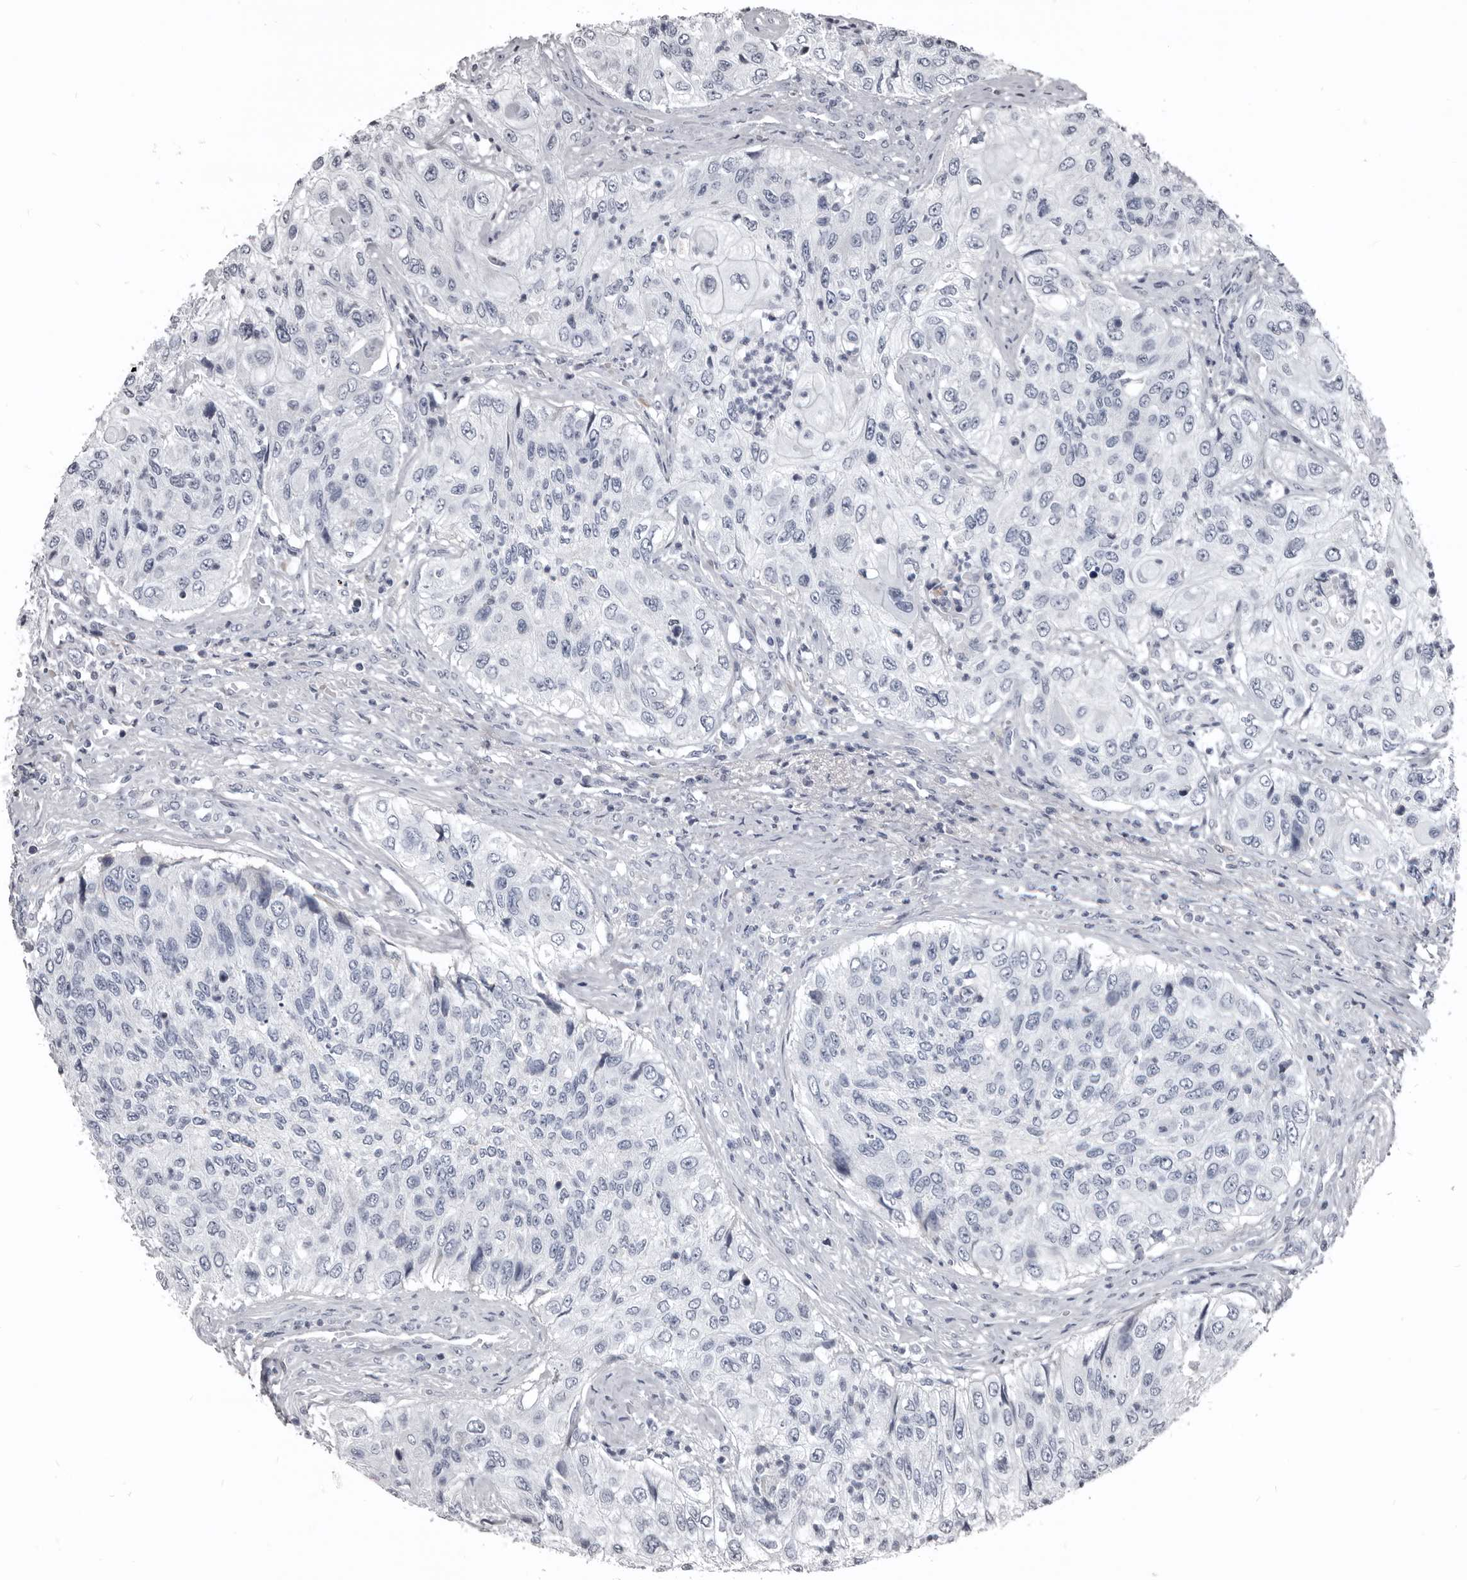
{"staining": {"intensity": "negative", "quantity": "none", "location": "none"}, "tissue": "urothelial cancer", "cell_type": "Tumor cells", "image_type": "cancer", "snomed": [{"axis": "morphology", "description": "Urothelial carcinoma, High grade"}, {"axis": "topography", "description": "Urinary bladder"}], "caption": "The immunohistochemistry image has no significant expression in tumor cells of urothelial cancer tissue. (Immunohistochemistry (ihc), brightfield microscopy, high magnification).", "gene": "GREB1", "patient": {"sex": "female", "age": 60}}